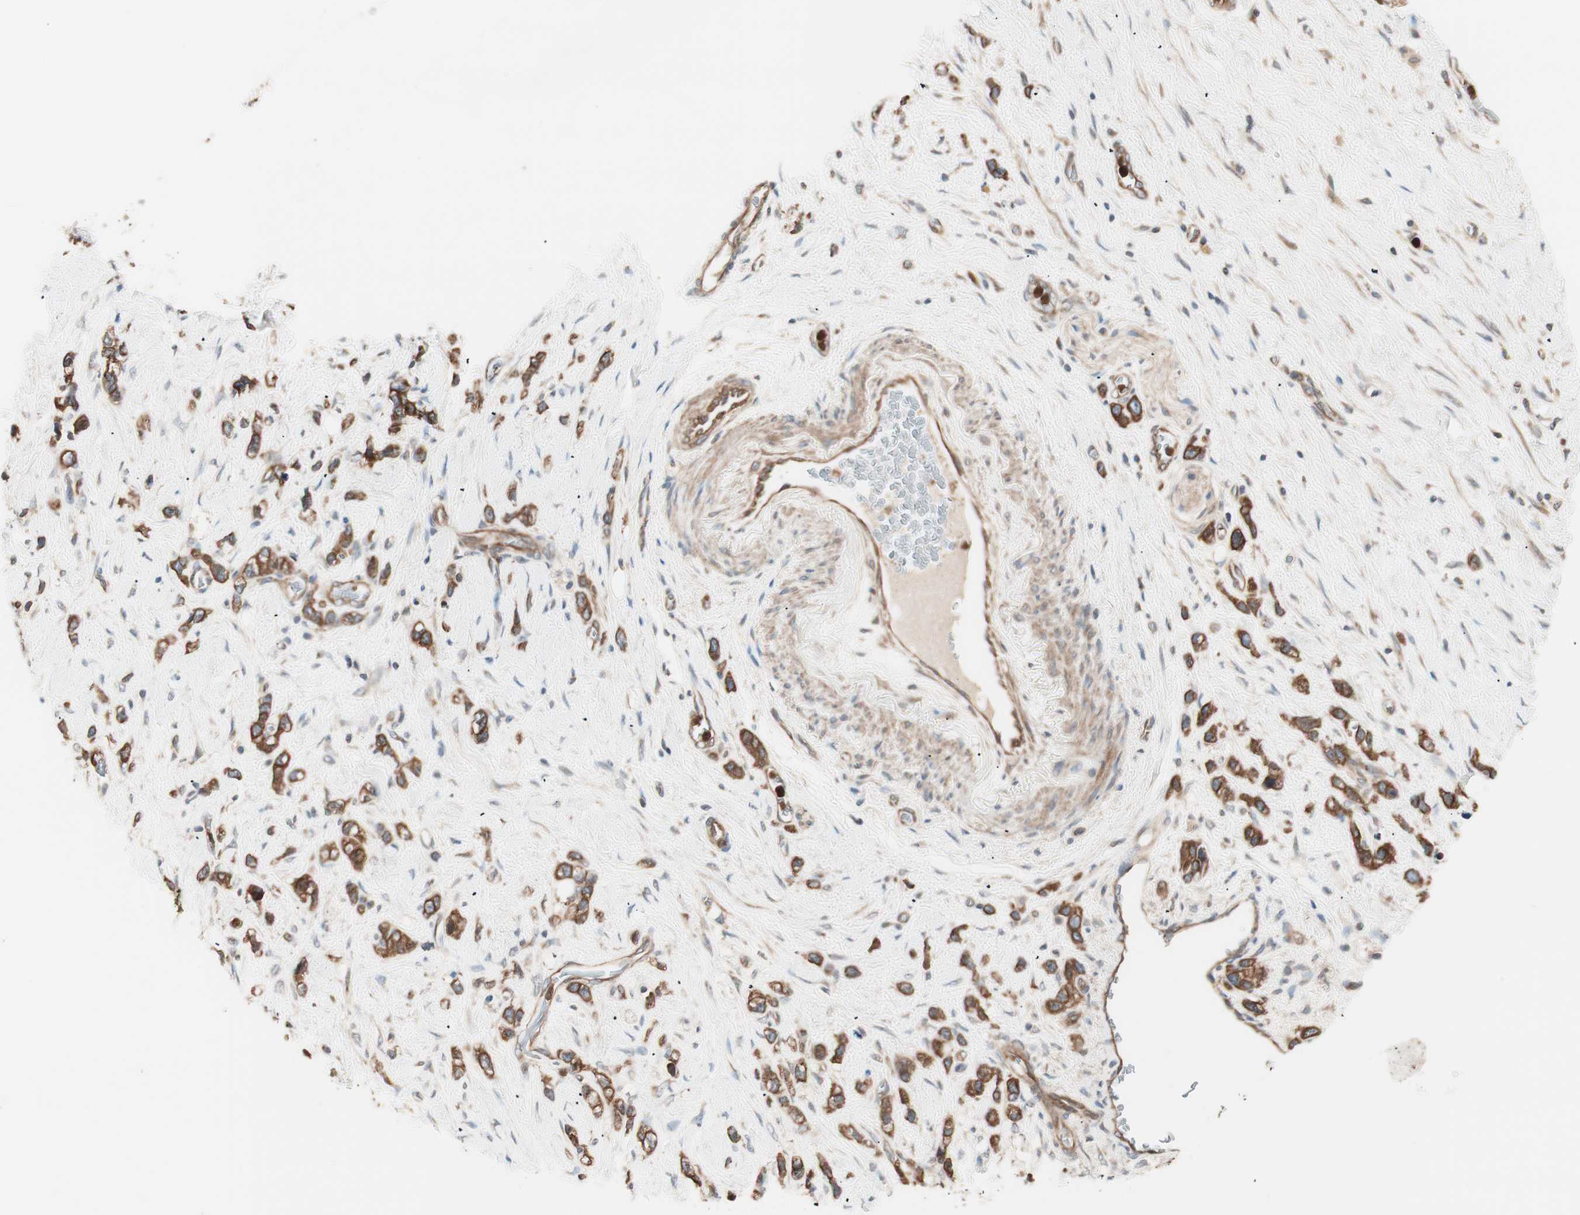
{"staining": {"intensity": "strong", "quantity": ">75%", "location": "cytoplasmic/membranous"}, "tissue": "stomach cancer", "cell_type": "Tumor cells", "image_type": "cancer", "snomed": [{"axis": "morphology", "description": "Normal tissue, NOS"}, {"axis": "morphology", "description": "Adenocarcinoma, NOS"}, {"axis": "morphology", "description": "Adenocarcinoma, High grade"}, {"axis": "topography", "description": "Stomach, upper"}, {"axis": "topography", "description": "Stomach"}], "caption": "Human stomach adenocarcinoma stained for a protein (brown) exhibits strong cytoplasmic/membranous positive expression in about >75% of tumor cells.", "gene": "TSG101", "patient": {"sex": "female", "age": 65}}